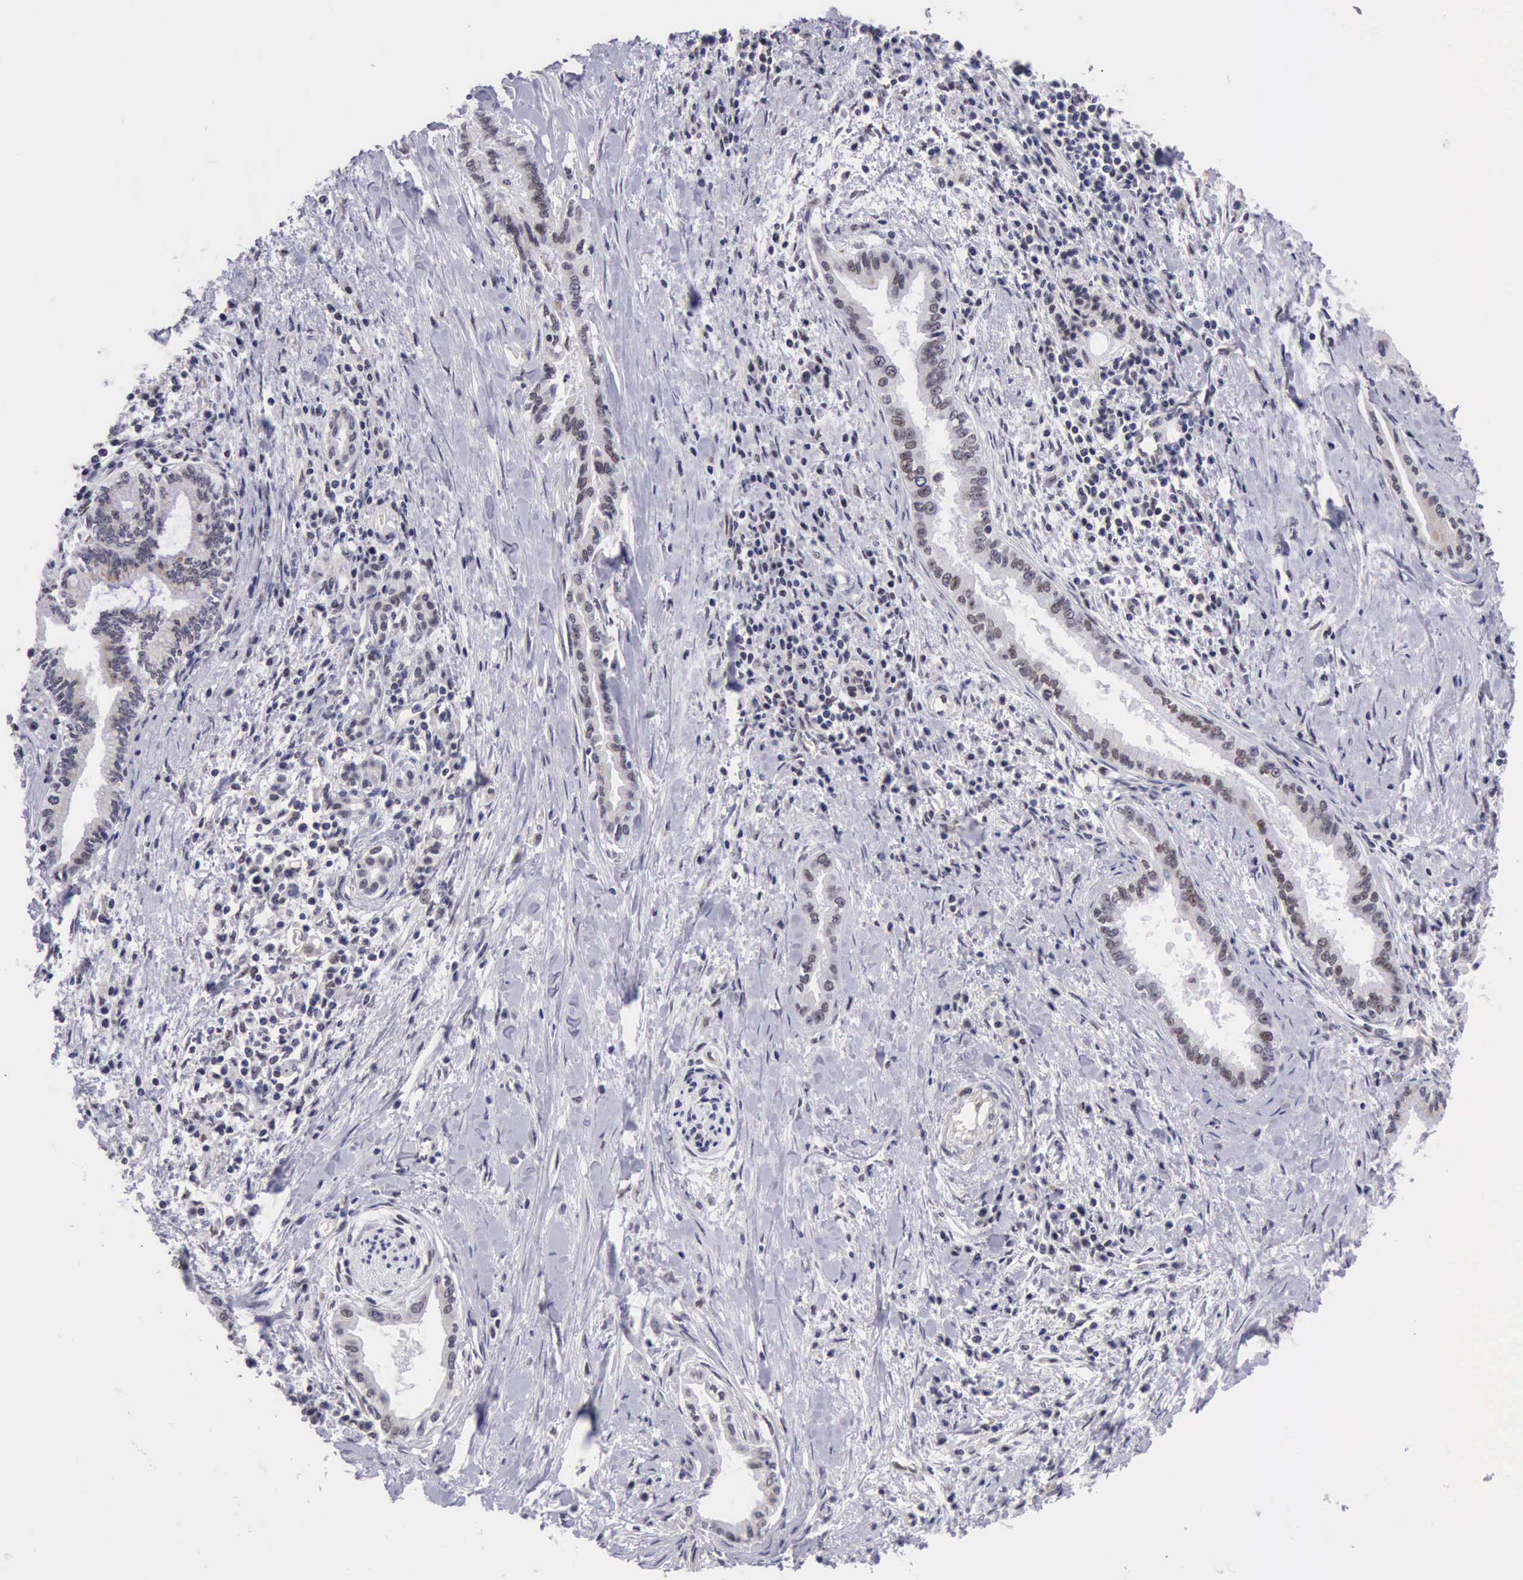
{"staining": {"intensity": "weak", "quantity": "25%-75%", "location": "nuclear"}, "tissue": "pancreatic cancer", "cell_type": "Tumor cells", "image_type": "cancer", "snomed": [{"axis": "morphology", "description": "Adenocarcinoma, NOS"}, {"axis": "topography", "description": "Pancreas"}], "caption": "There is low levels of weak nuclear expression in tumor cells of adenocarcinoma (pancreatic), as demonstrated by immunohistochemical staining (brown color).", "gene": "ERCC4", "patient": {"sex": "female", "age": 64}}